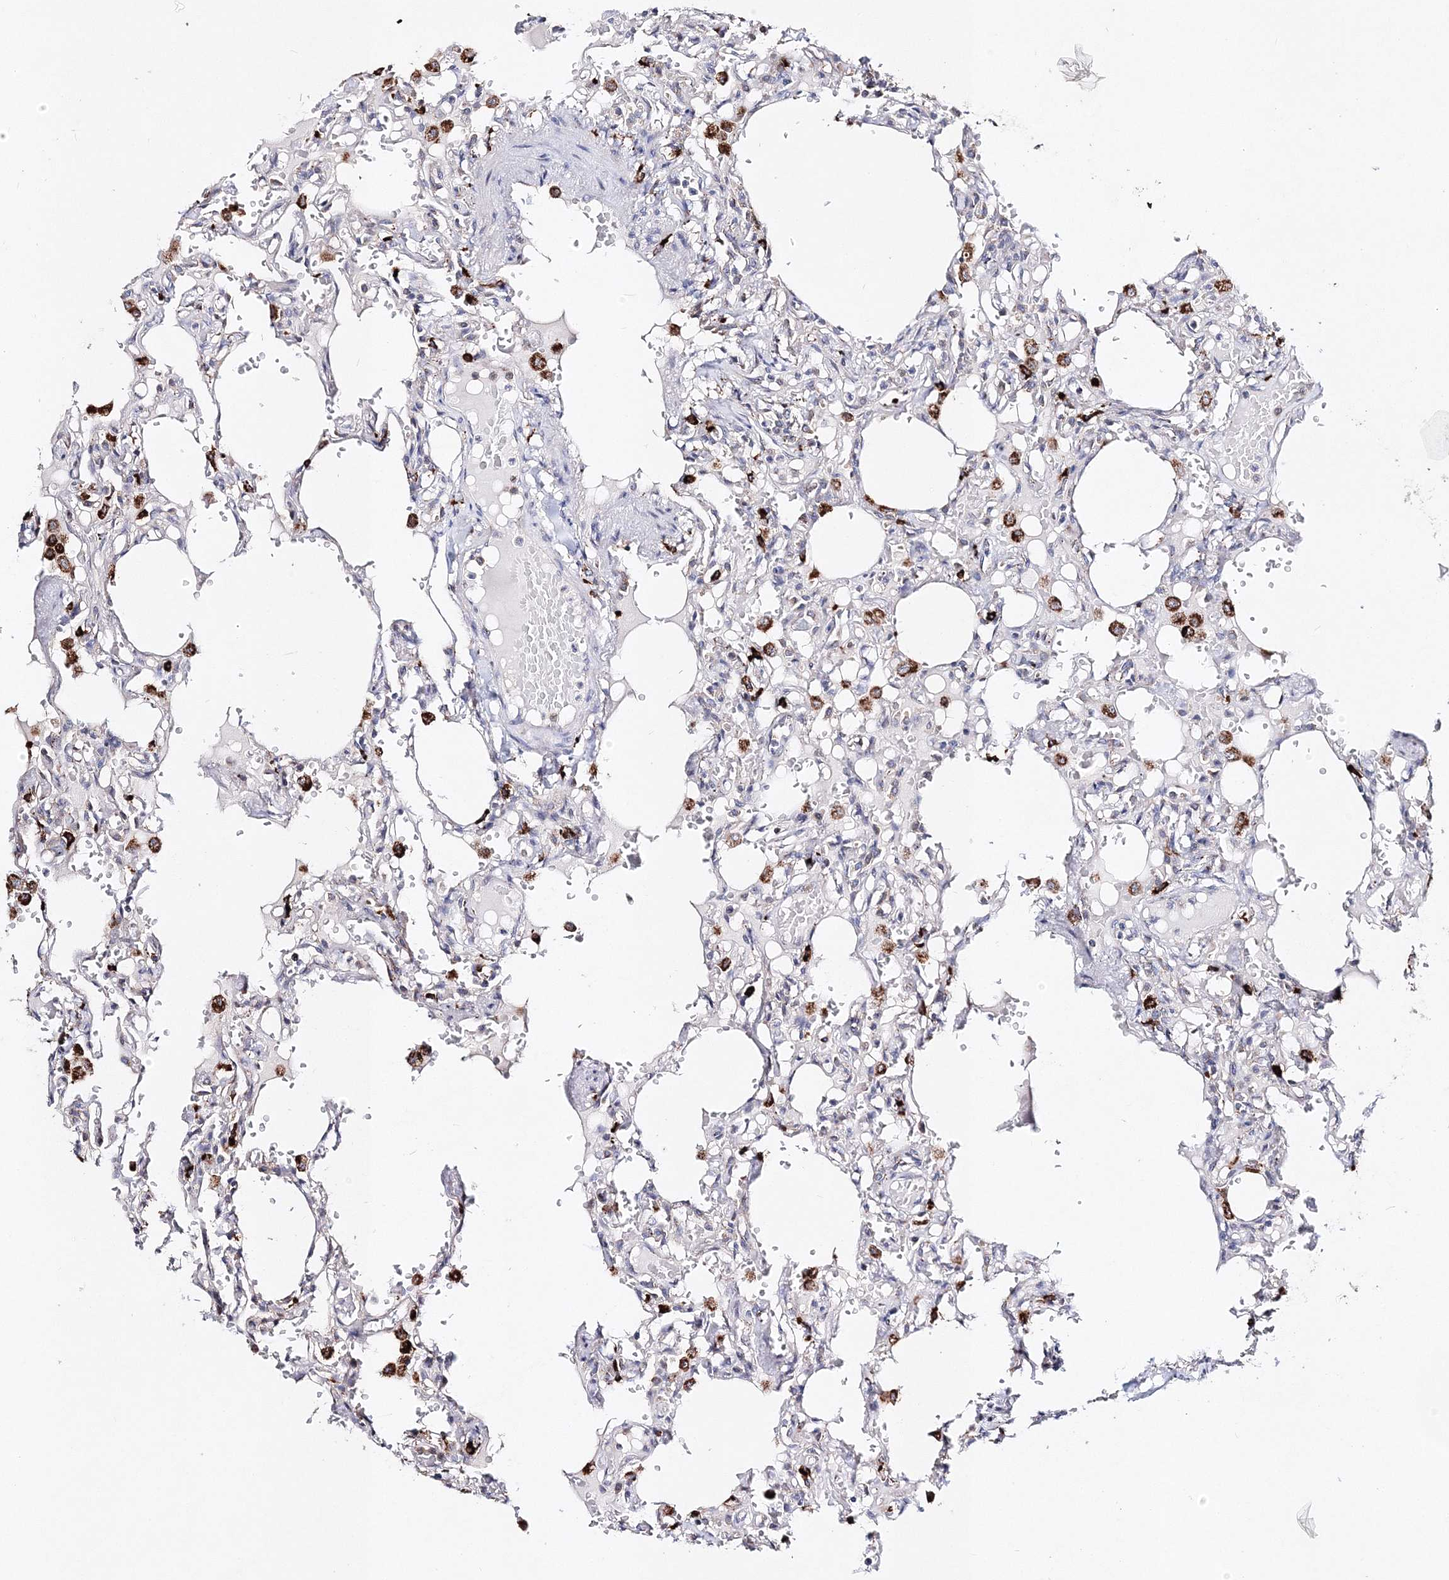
{"staining": {"intensity": "weak", "quantity": "25%-75%", "location": "cytoplasmic/membranous"}, "tissue": "lung", "cell_type": "Alveolar cells", "image_type": "normal", "snomed": [{"axis": "morphology", "description": "Normal tissue, NOS"}, {"axis": "topography", "description": "Lung"}], "caption": "Immunohistochemistry of unremarkable lung displays low levels of weak cytoplasmic/membranous expression in approximately 25%-75% of alveolar cells. Using DAB (3,3'-diaminobenzidine) (brown) and hematoxylin (blue) stains, captured at high magnification using brightfield microscopy.", "gene": "C3orf38", "patient": {"sex": "male", "age": 21}}